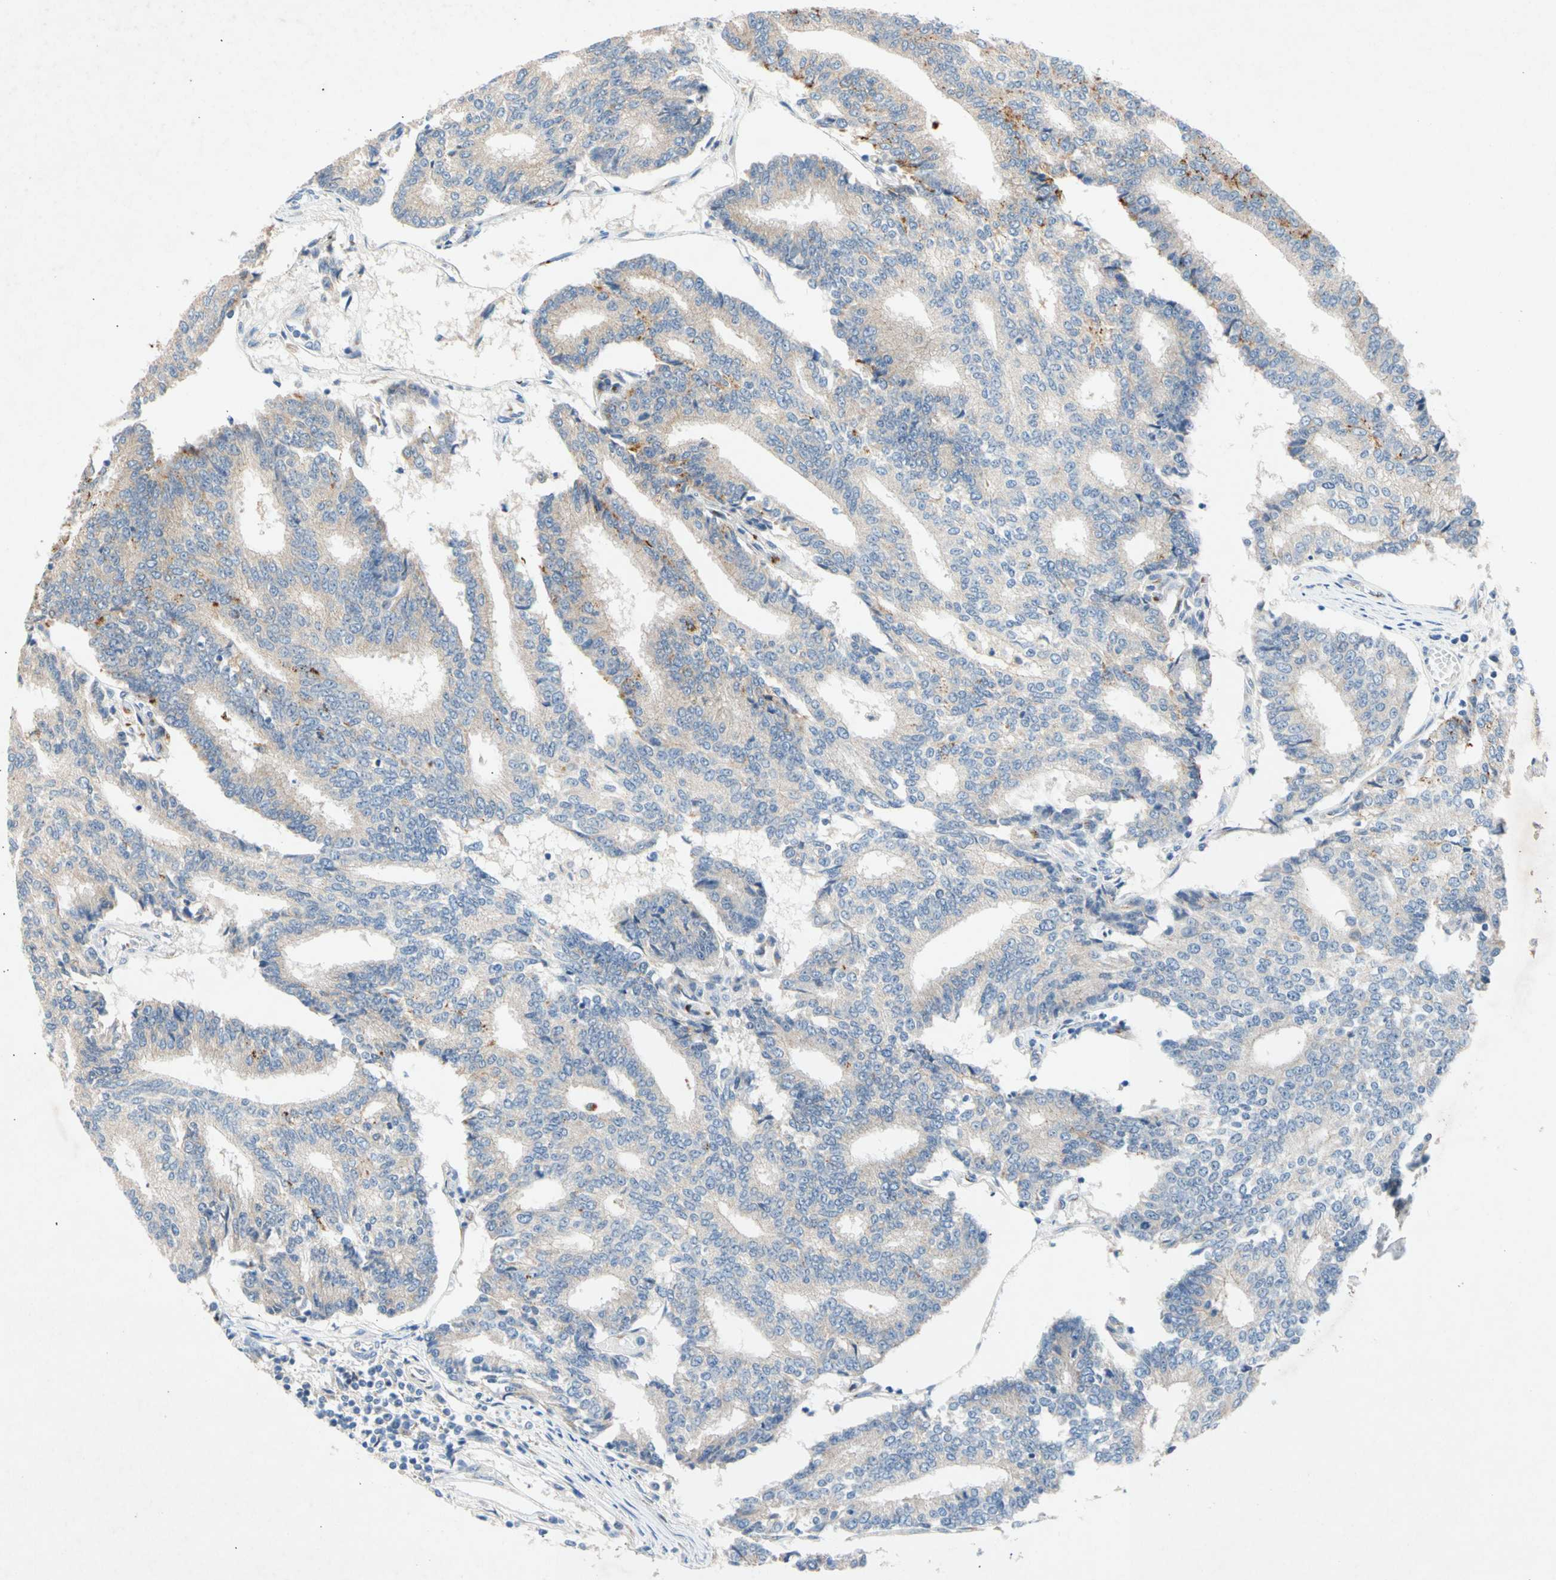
{"staining": {"intensity": "weak", "quantity": "<25%", "location": "cytoplasmic/membranous"}, "tissue": "prostate cancer", "cell_type": "Tumor cells", "image_type": "cancer", "snomed": [{"axis": "morphology", "description": "Adenocarcinoma, High grade"}, {"axis": "topography", "description": "Prostate"}], "caption": "This is an immunohistochemistry image of prostate adenocarcinoma (high-grade). There is no expression in tumor cells.", "gene": "GASK1B", "patient": {"sex": "male", "age": 55}}